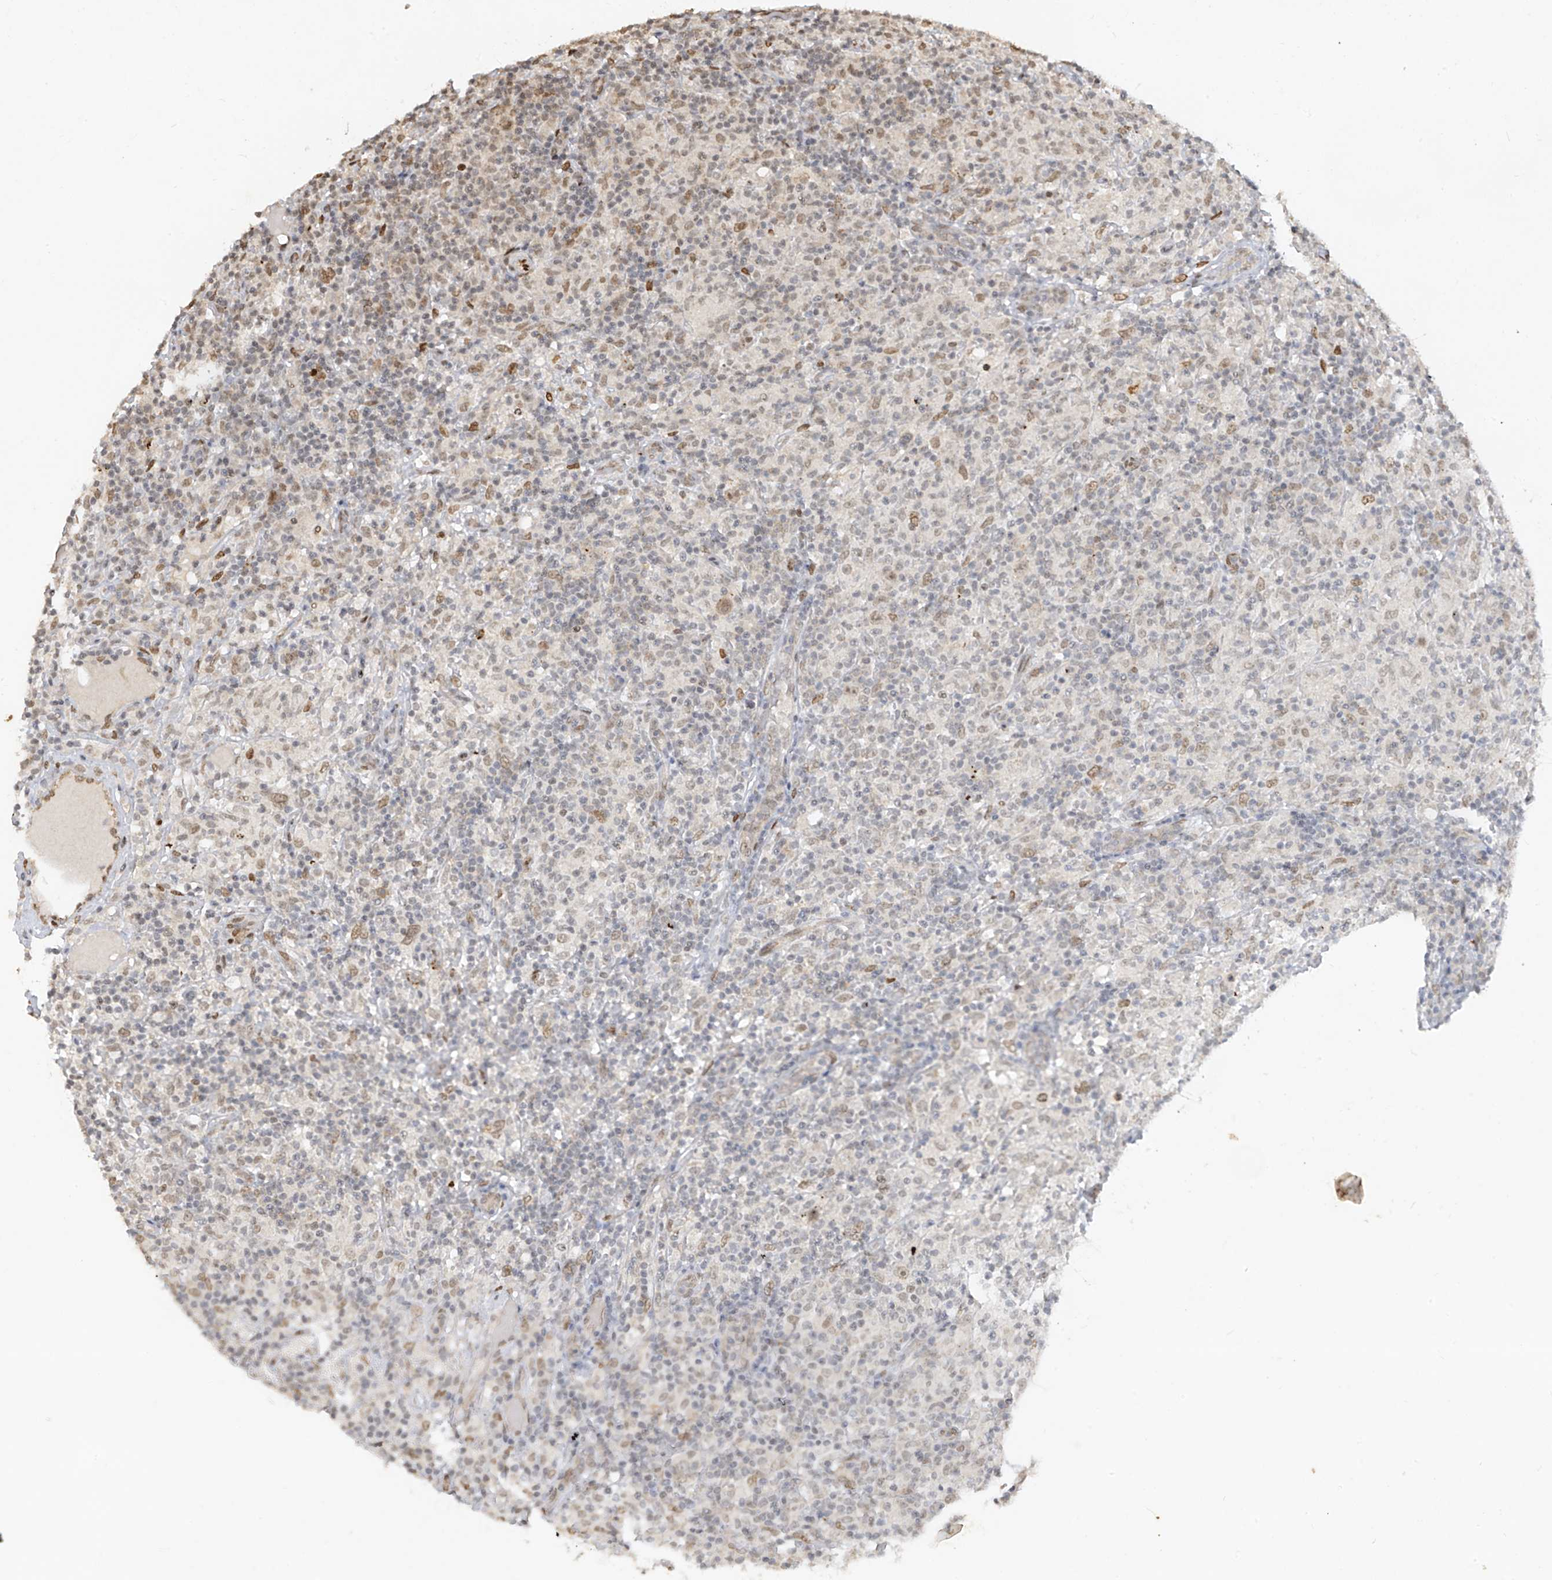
{"staining": {"intensity": "weak", "quantity": "<25%", "location": "nuclear"}, "tissue": "lymphoma", "cell_type": "Tumor cells", "image_type": "cancer", "snomed": [{"axis": "morphology", "description": "Hodgkin's disease, NOS"}, {"axis": "topography", "description": "Lymph node"}], "caption": "A high-resolution histopathology image shows immunohistochemistry (IHC) staining of Hodgkin's disease, which reveals no significant expression in tumor cells.", "gene": "ATRIP", "patient": {"sex": "male", "age": 70}}